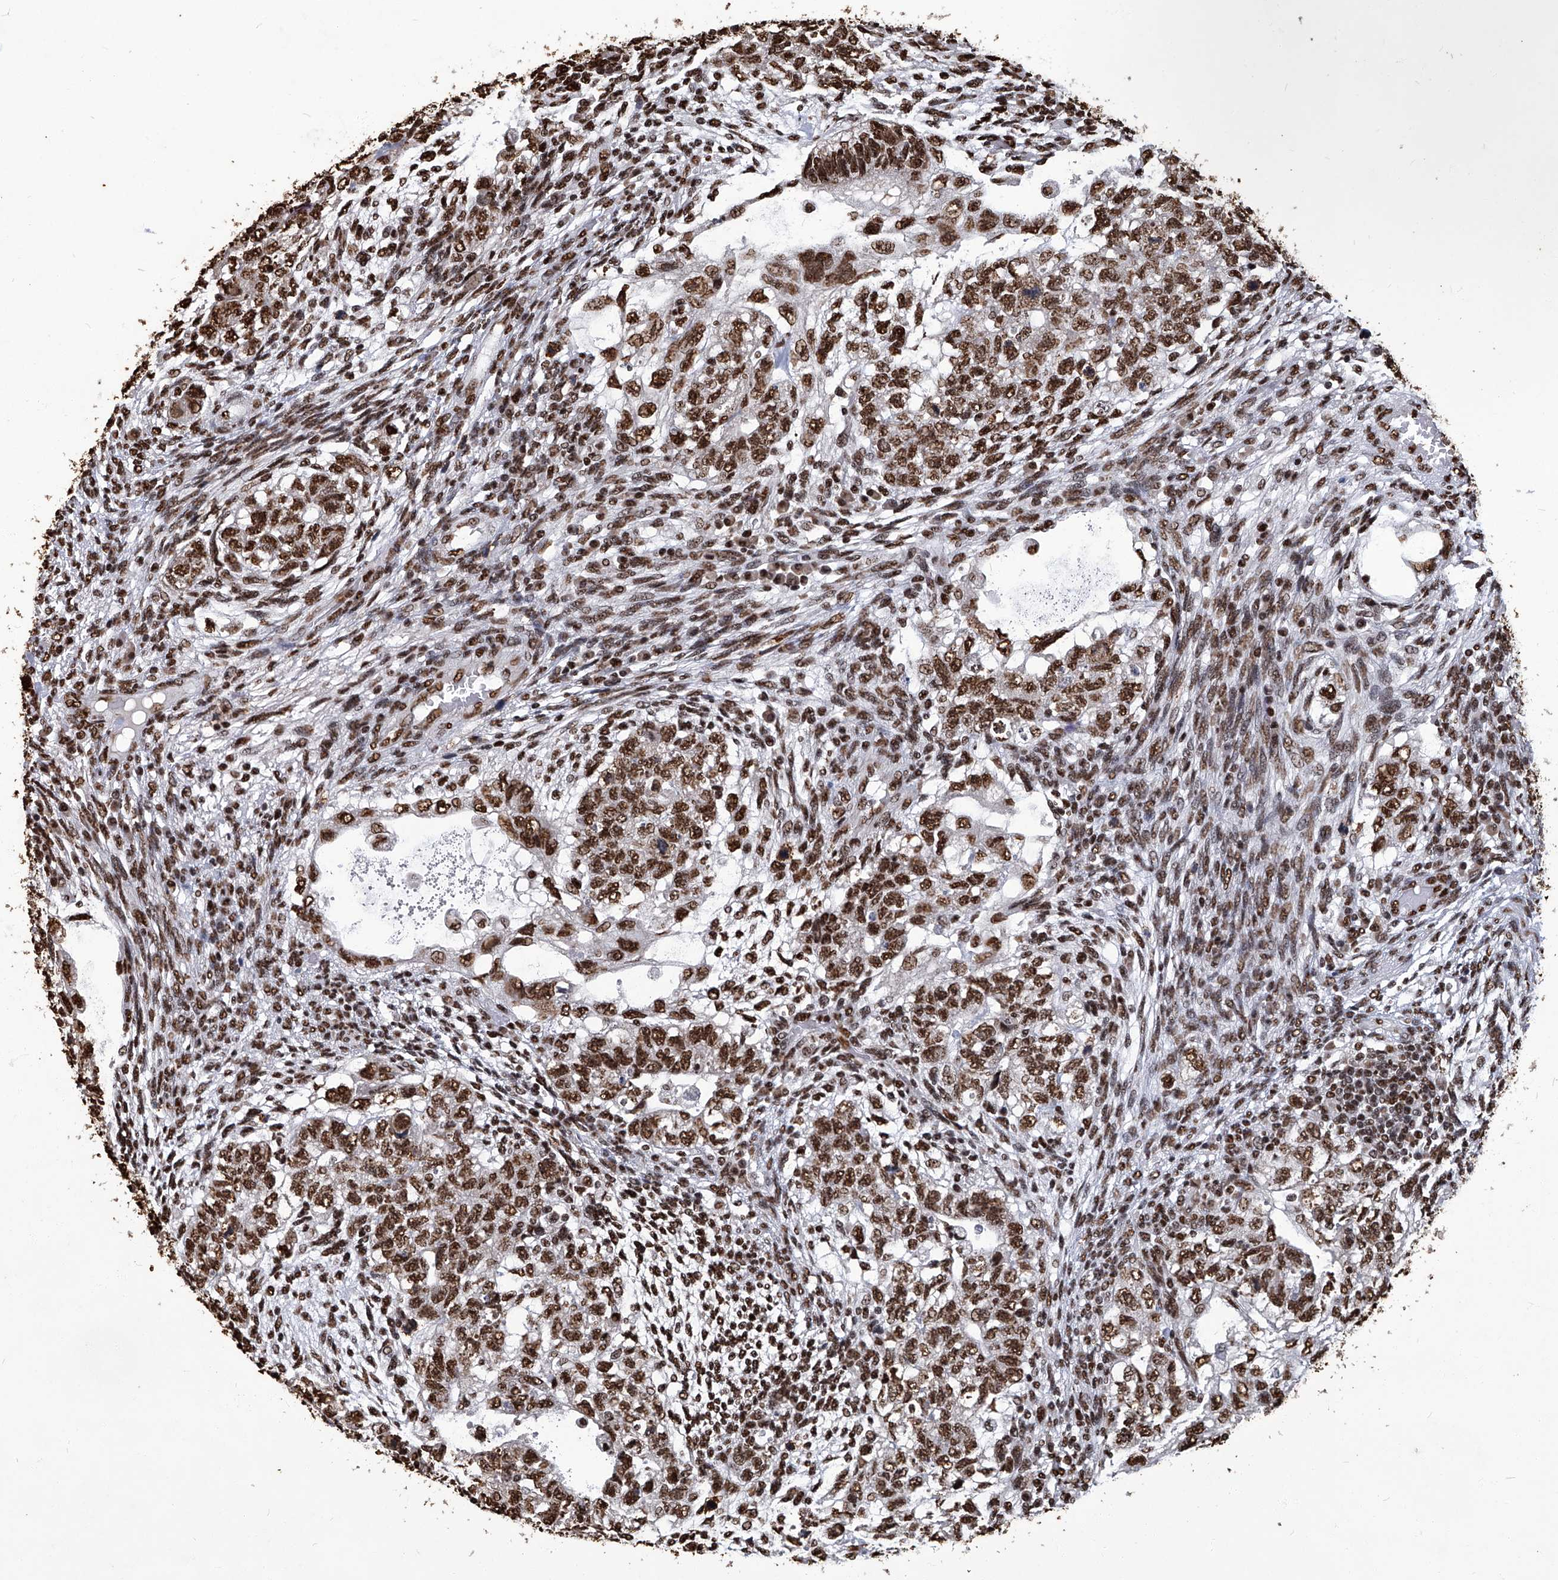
{"staining": {"intensity": "strong", "quantity": ">75%", "location": "nuclear"}, "tissue": "testis cancer", "cell_type": "Tumor cells", "image_type": "cancer", "snomed": [{"axis": "morphology", "description": "Normal tissue, NOS"}, {"axis": "morphology", "description": "Carcinoma, Embryonal, NOS"}, {"axis": "topography", "description": "Testis"}], "caption": "A micrograph showing strong nuclear expression in about >75% of tumor cells in testis cancer, as visualized by brown immunohistochemical staining.", "gene": "HBP1", "patient": {"sex": "male", "age": 36}}